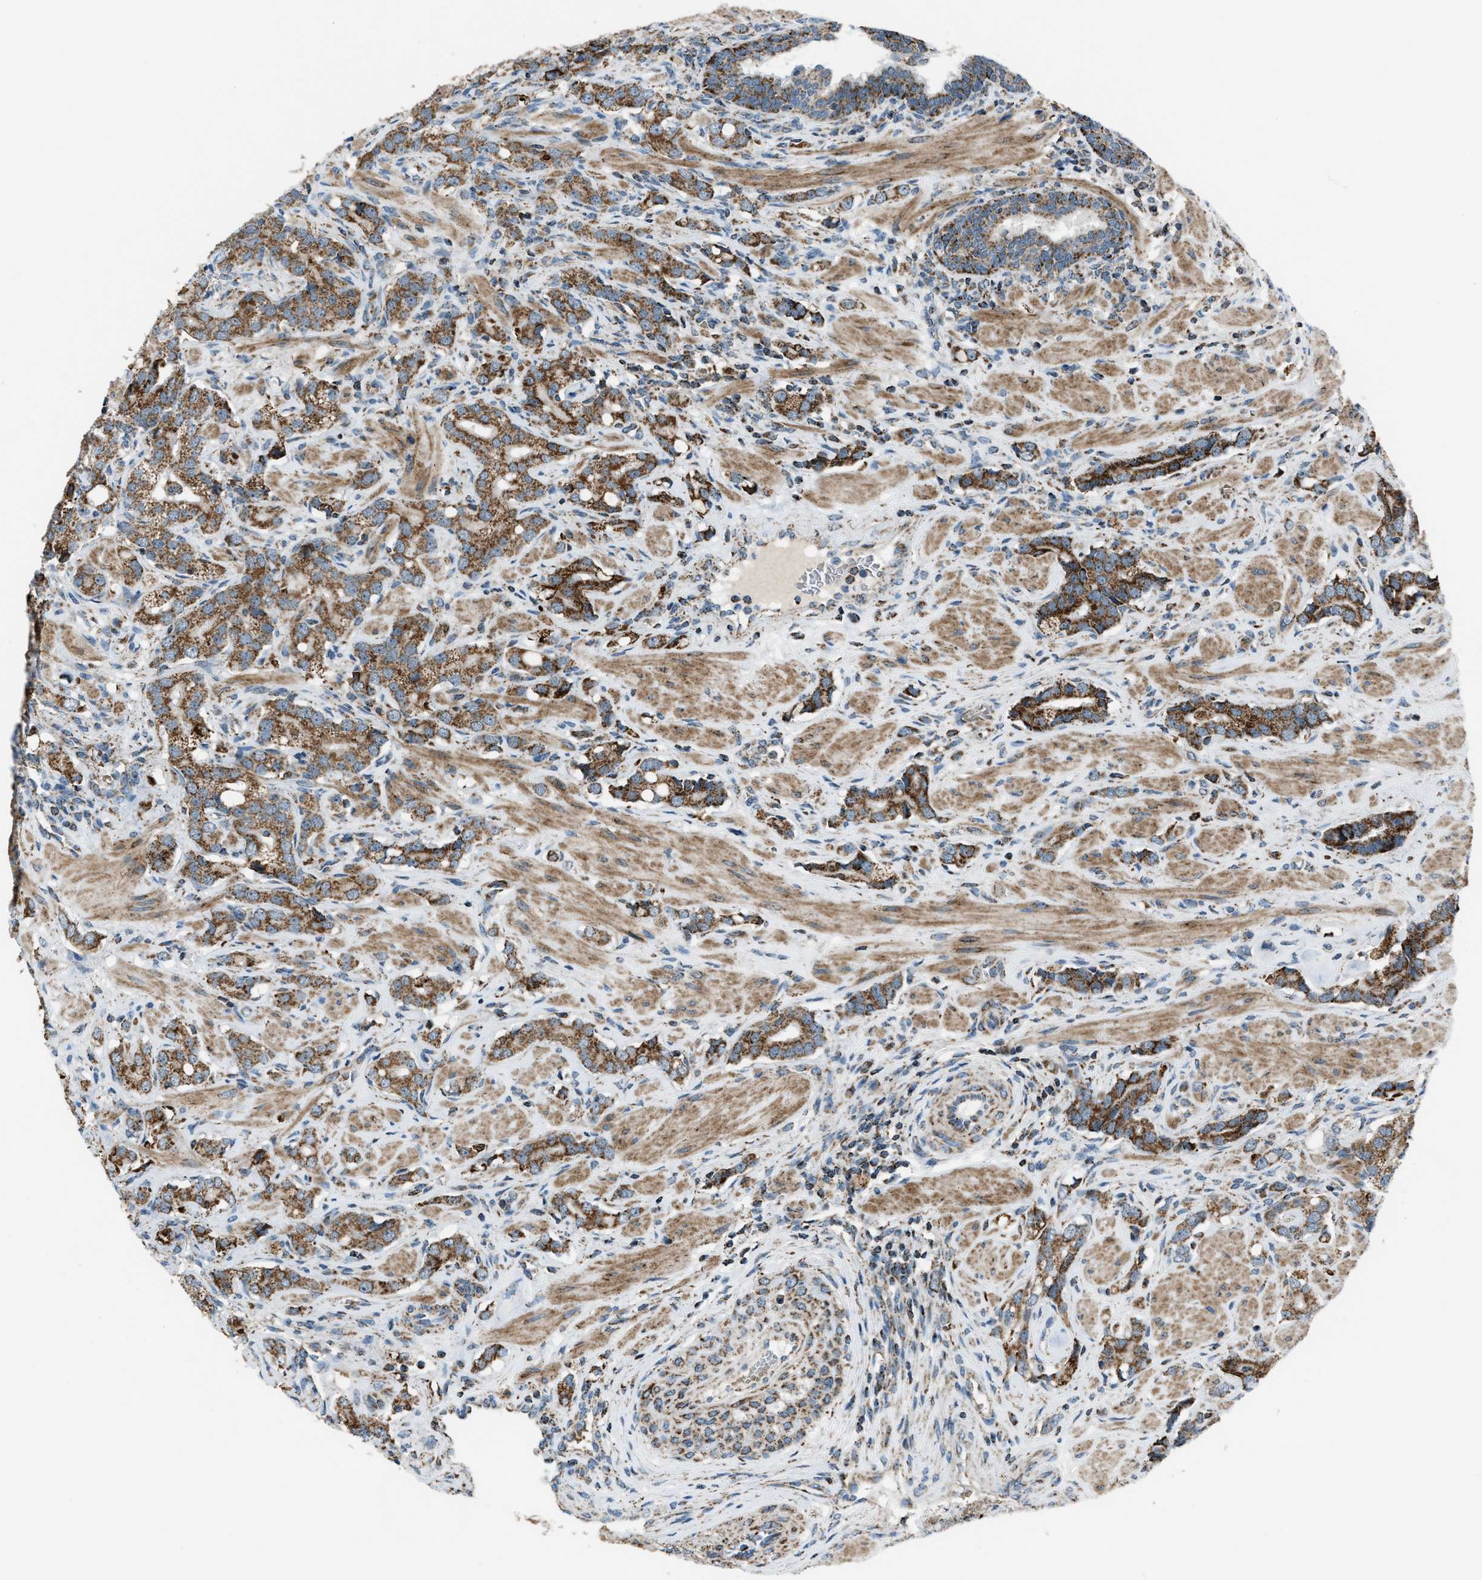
{"staining": {"intensity": "strong", "quantity": ">75%", "location": "cytoplasmic/membranous"}, "tissue": "prostate cancer", "cell_type": "Tumor cells", "image_type": "cancer", "snomed": [{"axis": "morphology", "description": "Adenocarcinoma, High grade"}, {"axis": "topography", "description": "Prostate"}], "caption": "This image demonstrates immunohistochemistry staining of prostate cancer, with high strong cytoplasmic/membranous staining in about >75% of tumor cells.", "gene": "CHN2", "patient": {"sex": "male", "age": 52}}